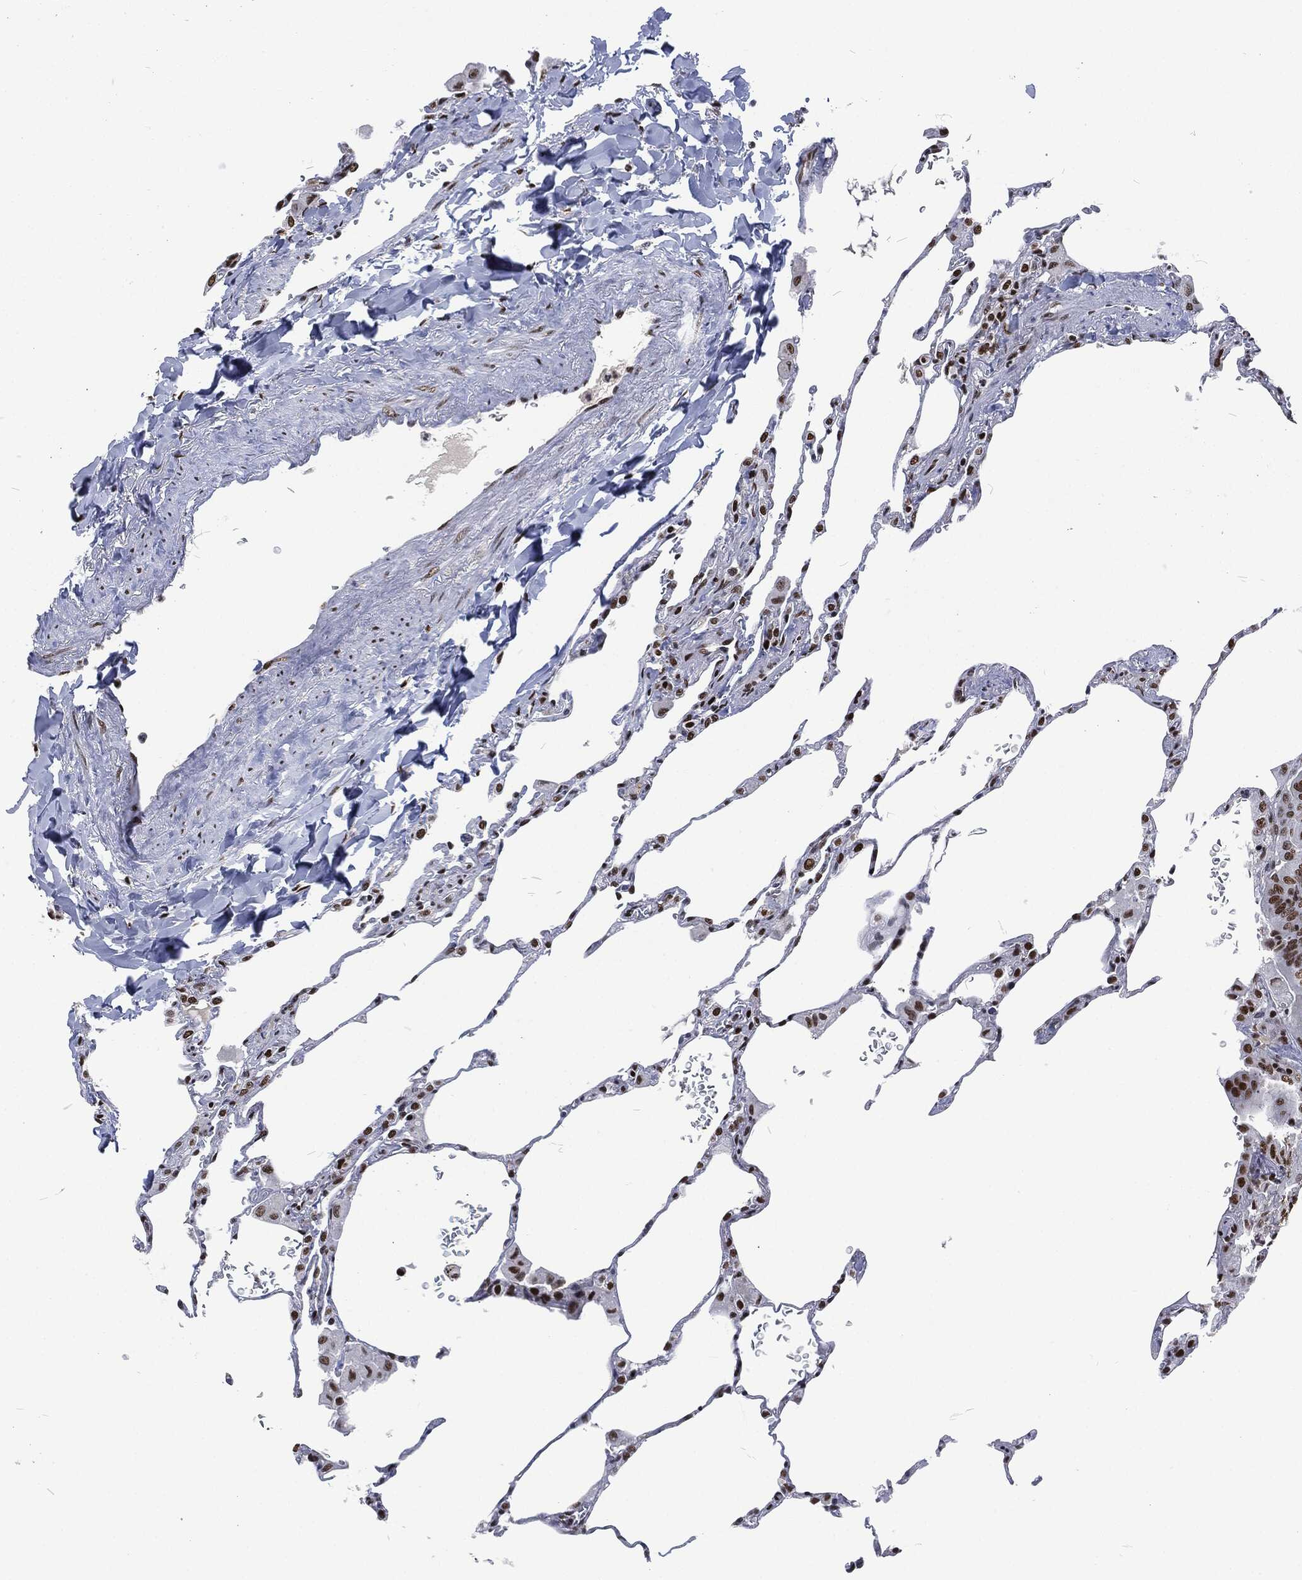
{"staining": {"intensity": "strong", "quantity": "25%-75%", "location": "nuclear"}, "tissue": "lung", "cell_type": "Alveolar cells", "image_type": "normal", "snomed": [{"axis": "morphology", "description": "Normal tissue, NOS"}, {"axis": "morphology", "description": "Adenocarcinoma, metastatic, NOS"}, {"axis": "topography", "description": "Lung"}], "caption": "Immunohistochemistry (IHC) of benign lung shows high levels of strong nuclear staining in approximately 25%-75% of alveolar cells.", "gene": "DCPS", "patient": {"sex": "male", "age": 45}}